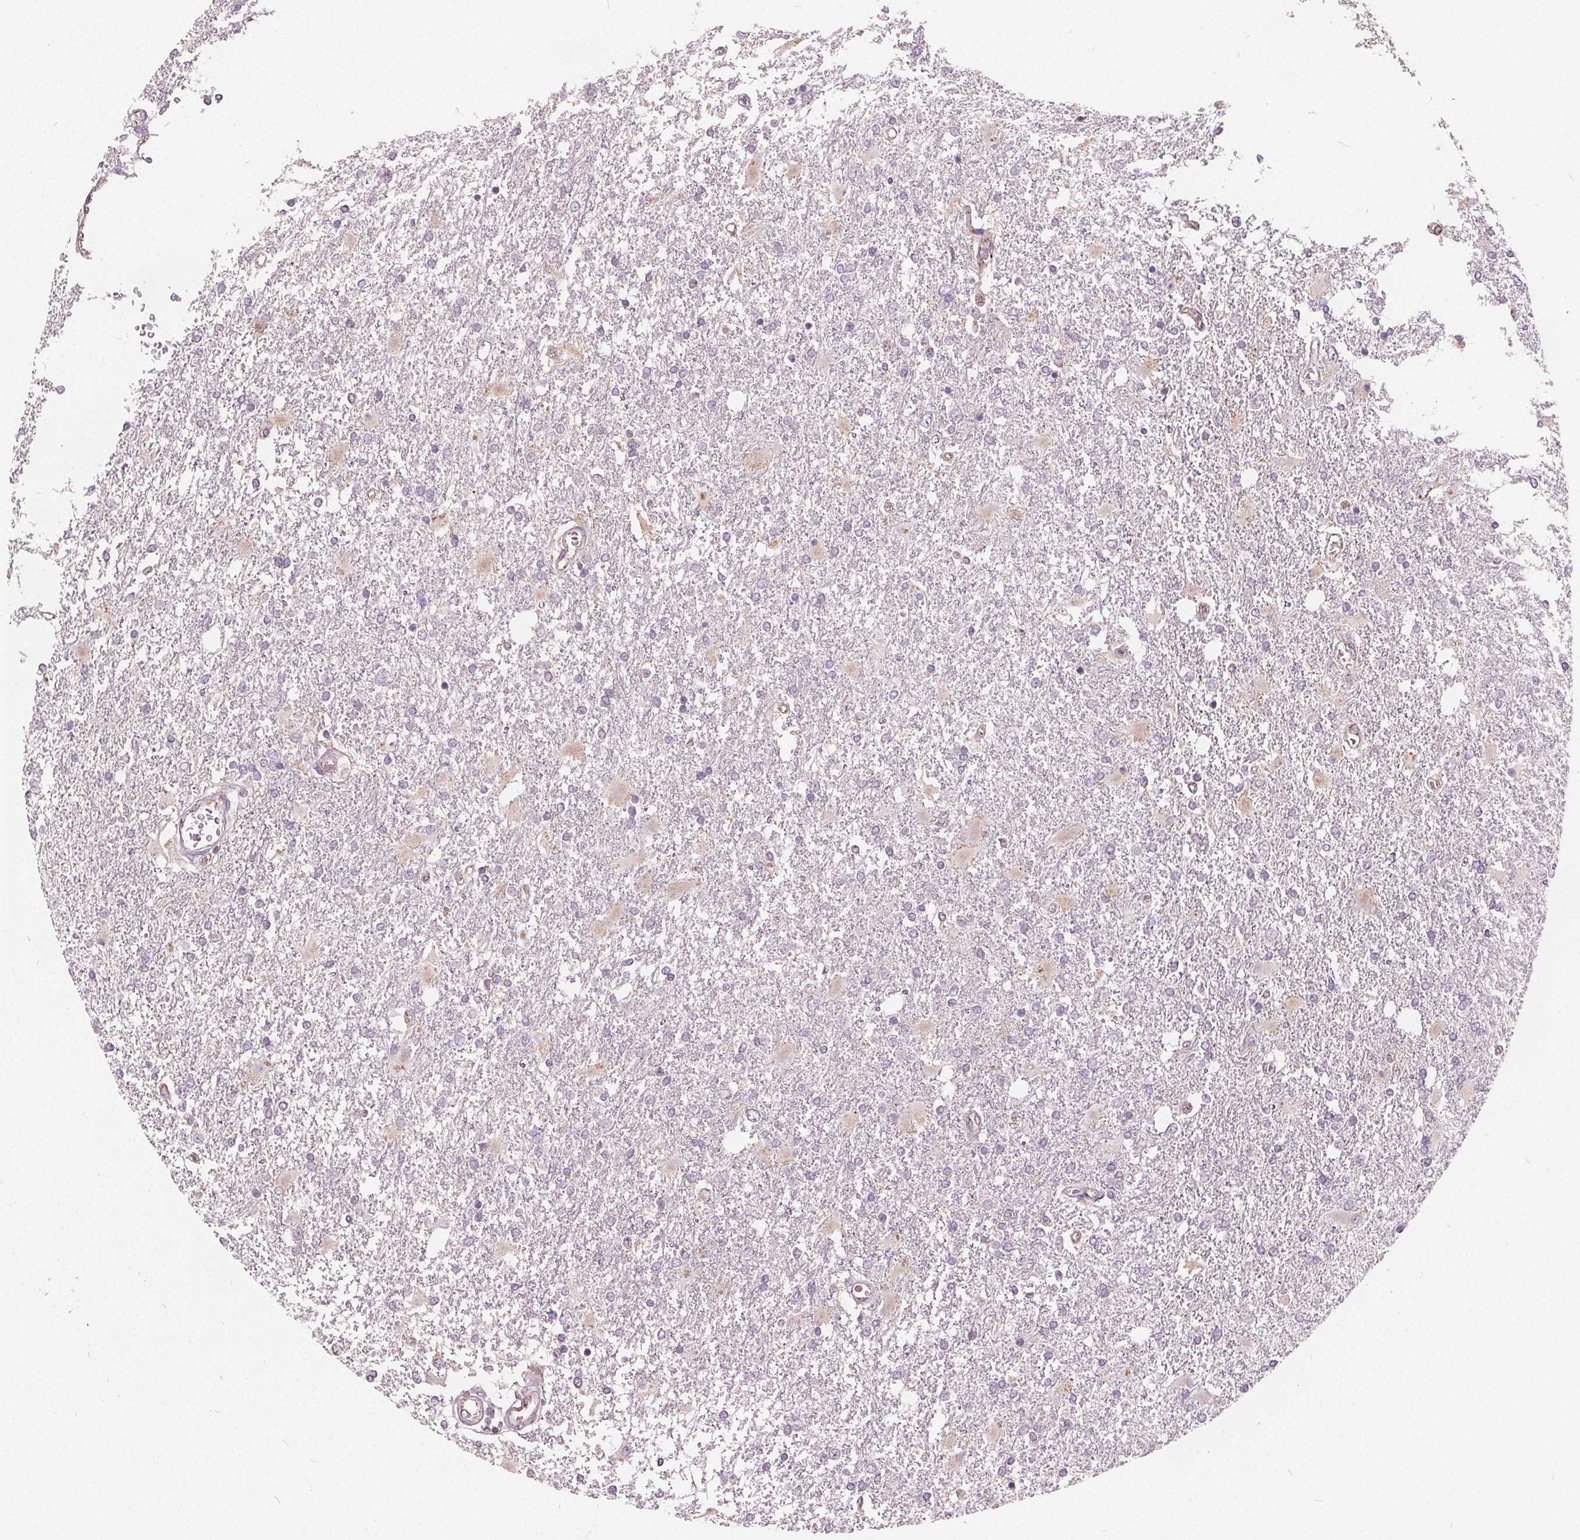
{"staining": {"intensity": "negative", "quantity": "none", "location": "none"}, "tissue": "glioma", "cell_type": "Tumor cells", "image_type": "cancer", "snomed": [{"axis": "morphology", "description": "Glioma, malignant, High grade"}, {"axis": "topography", "description": "Cerebral cortex"}], "caption": "High magnification brightfield microscopy of malignant glioma (high-grade) stained with DAB (brown) and counterstained with hematoxylin (blue): tumor cells show no significant positivity.", "gene": "ECI2", "patient": {"sex": "male", "age": 79}}